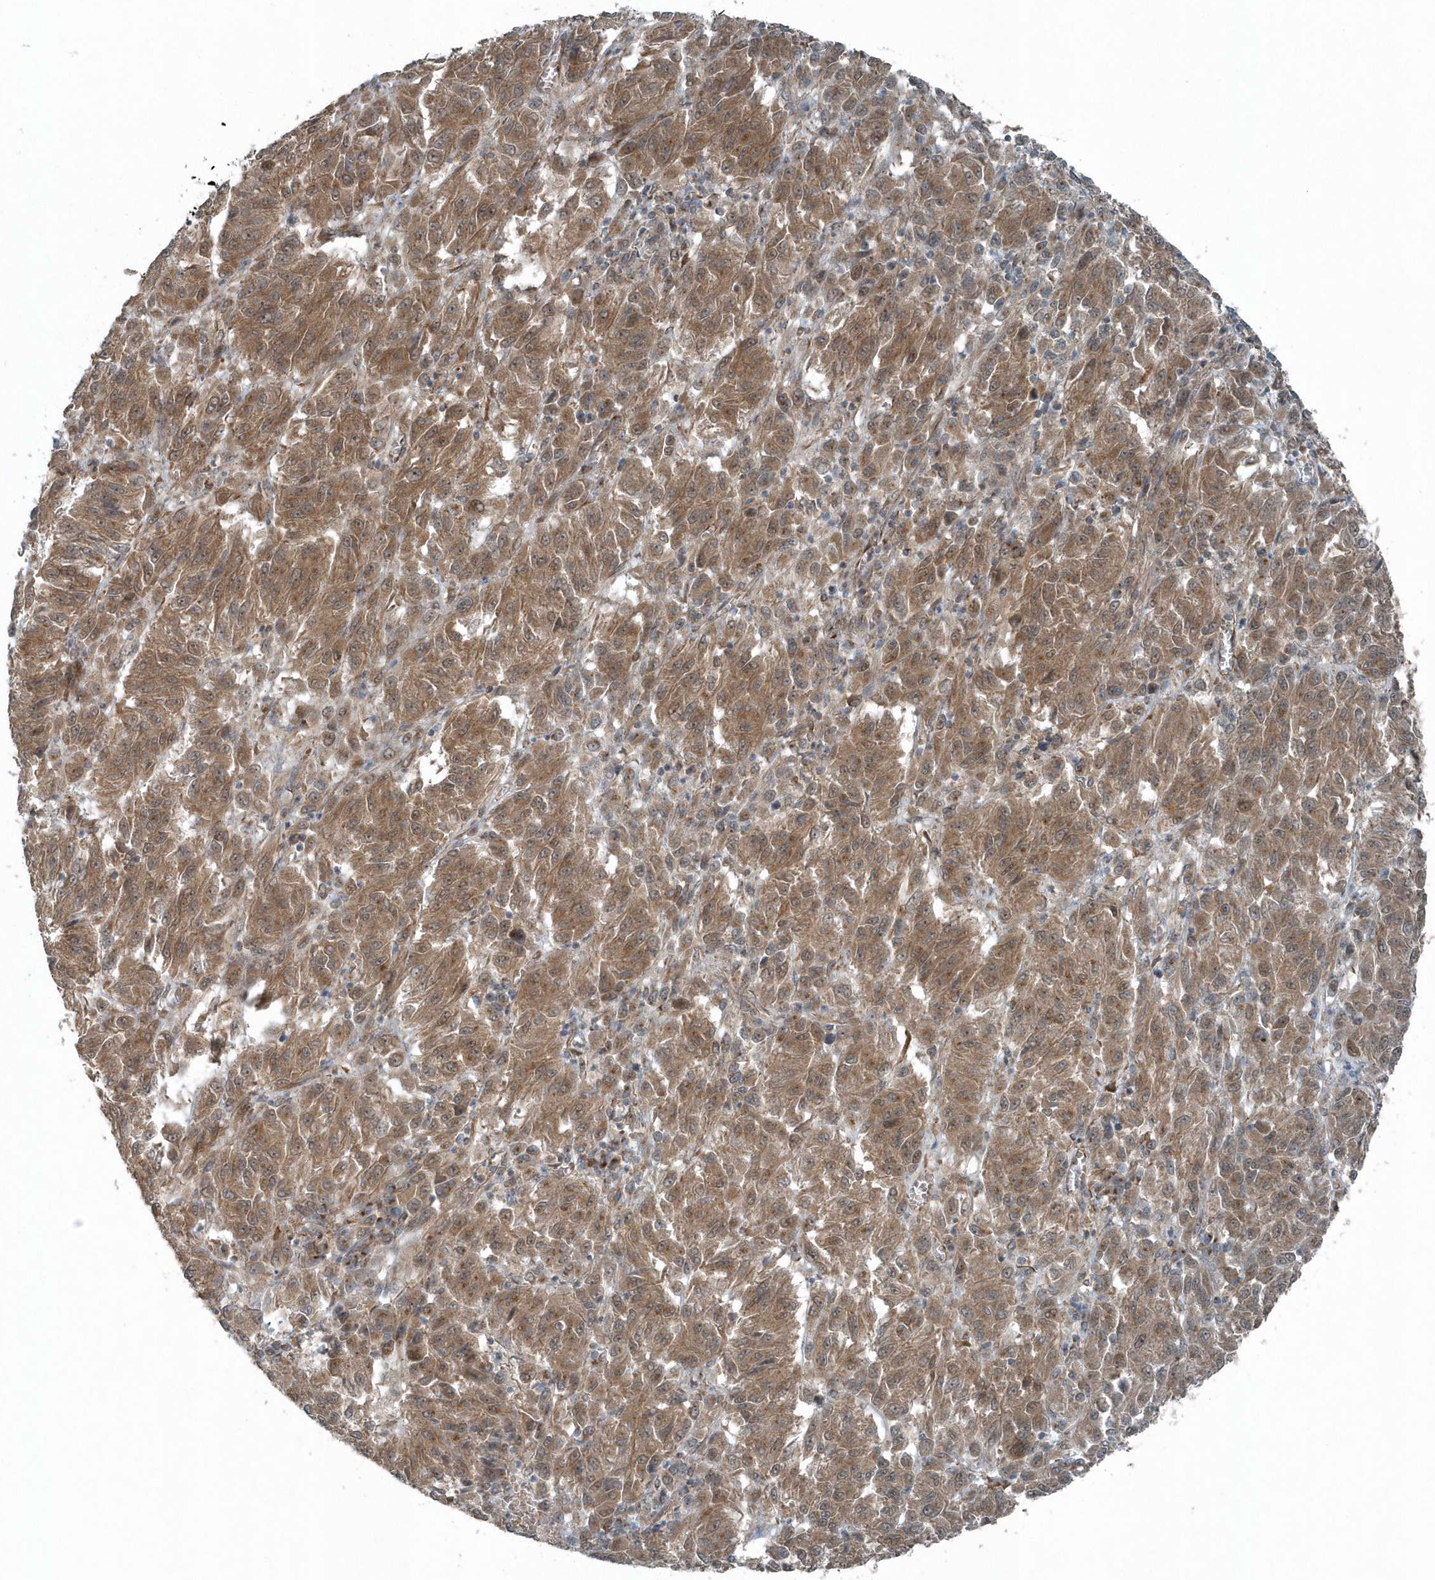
{"staining": {"intensity": "moderate", "quantity": ">75%", "location": "cytoplasmic/membranous"}, "tissue": "melanoma", "cell_type": "Tumor cells", "image_type": "cancer", "snomed": [{"axis": "morphology", "description": "Malignant melanoma, Metastatic site"}, {"axis": "topography", "description": "Lung"}], "caption": "A medium amount of moderate cytoplasmic/membranous positivity is appreciated in approximately >75% of tumor cells in melanoma tissue.", "gene": "GCC2", "patient": {"sex": "male", "age": 64}}